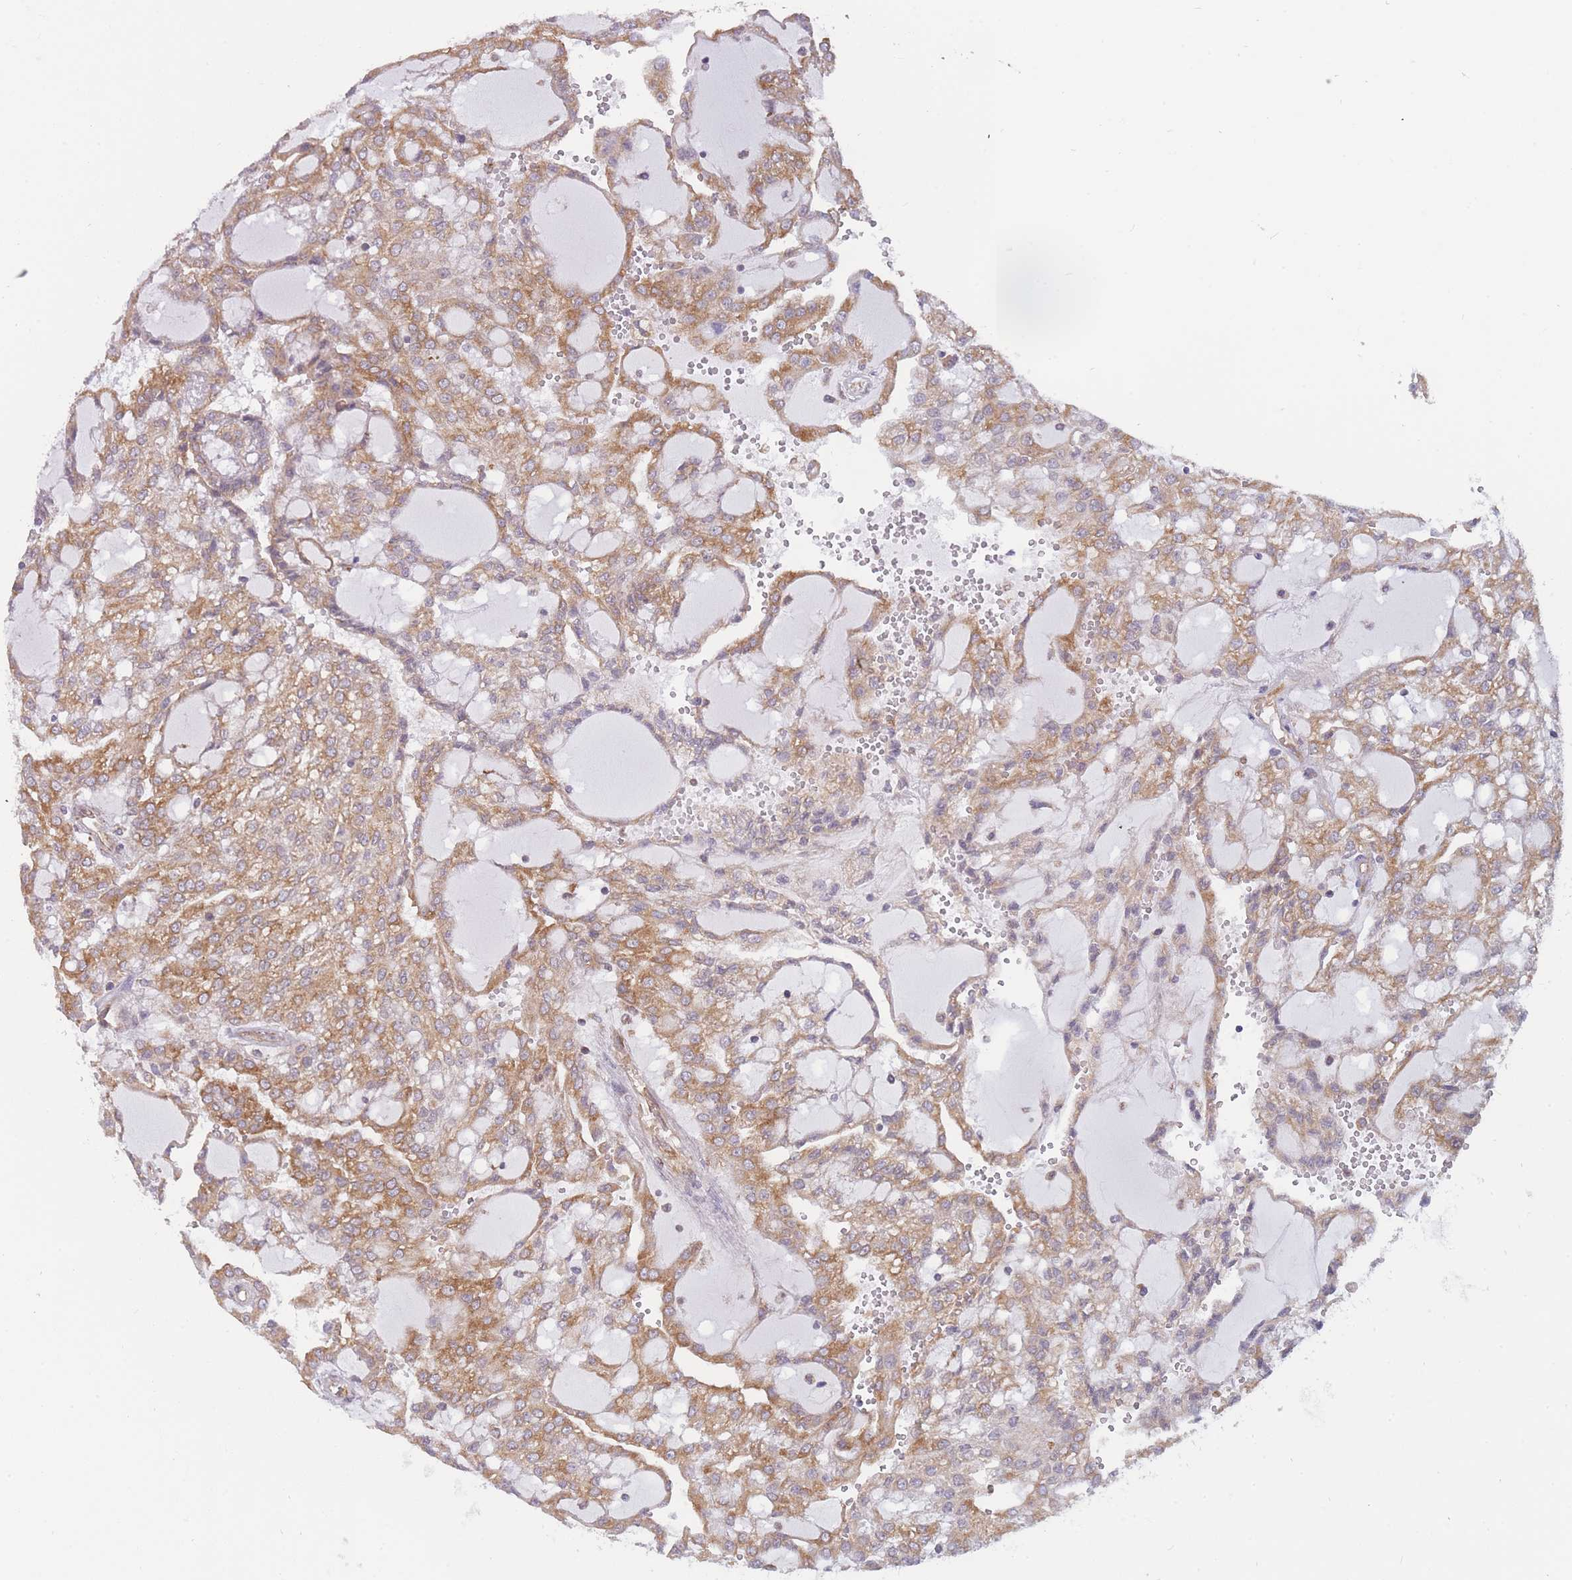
{"staining": {"intensity": "moderate", "quantity": ">75%", "location": "cytoplasmic/membranous"}, "tissue": "renal cancer", "cell_type": "Tumor cells", "image_type": "cancer", "snomed": [{"axis": "morphology", "description": "Adenocarcinoma, NOS"}, {"axis": "topography", "description": "Kidney"}], "caption": "Immunohistochemical staining of renal adenocarcinoma exhibits medium levels of moderate cytoplasmic/membranous protein expression in about >75% of tumor cells. (DAB IHC with brightfield microscopy, high magnification).", "gene": "CCDC124", "patient": {"sex": "male", "age": 63}}